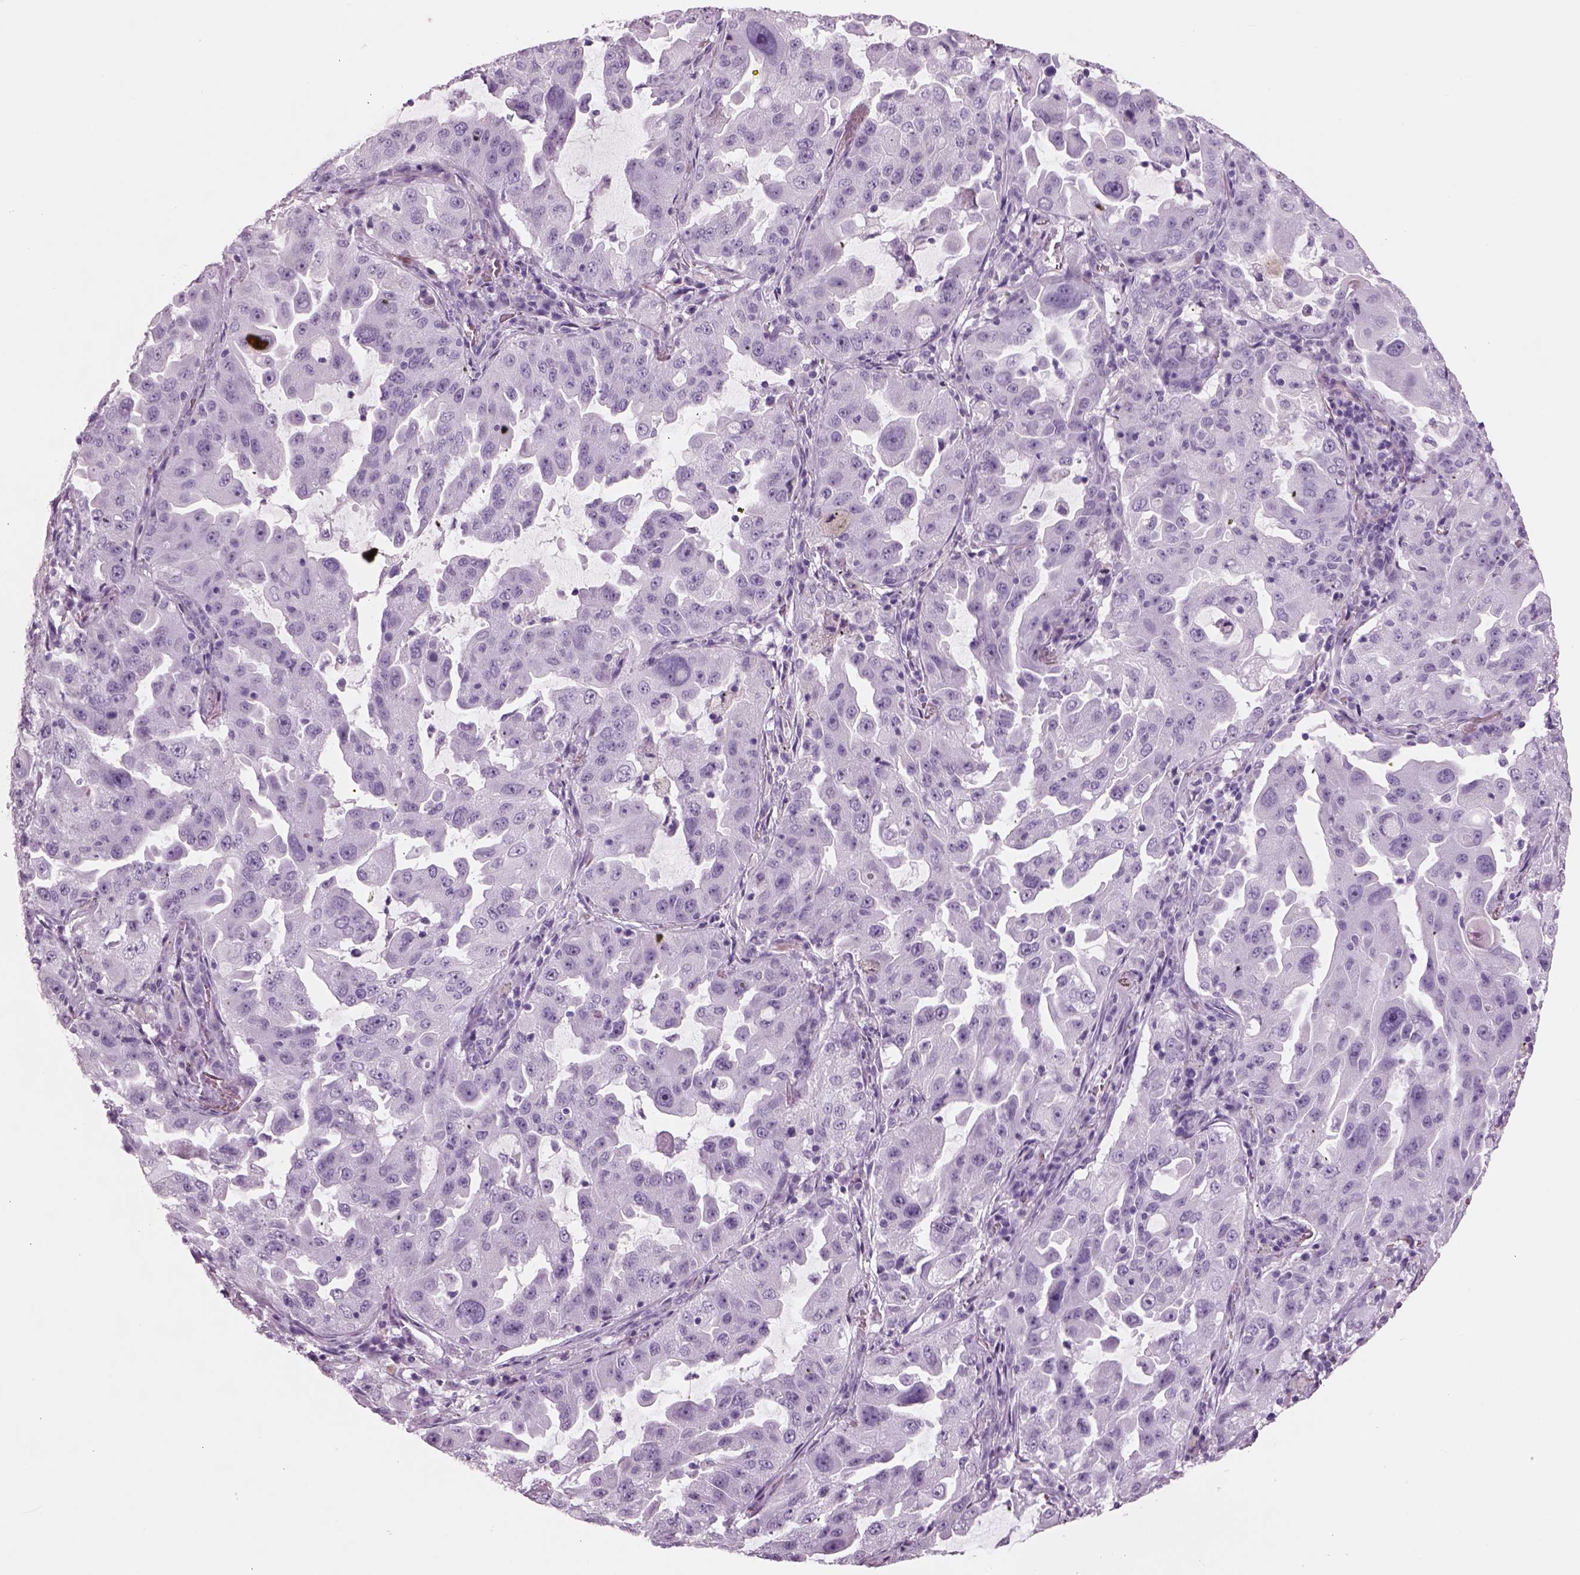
{"staining": {"intensity": "negative", "quantity": "none", "location": "none"}, "tissue": "lung cancer", "cell_type": "Tumor cells", "image_type": "cancer", "snomed": [{"axis": "morphology", "description": "Adenocarcinoma, NOS"}, {"axis": "topography", "description": "Lung"}], "caption": "Immunohistochemical staining of lung cancer (adenocarcinoma) reveals no significant expression in tumor cells.", "gene": "RHO", "patient": {"sex": "female", "age": 61}}